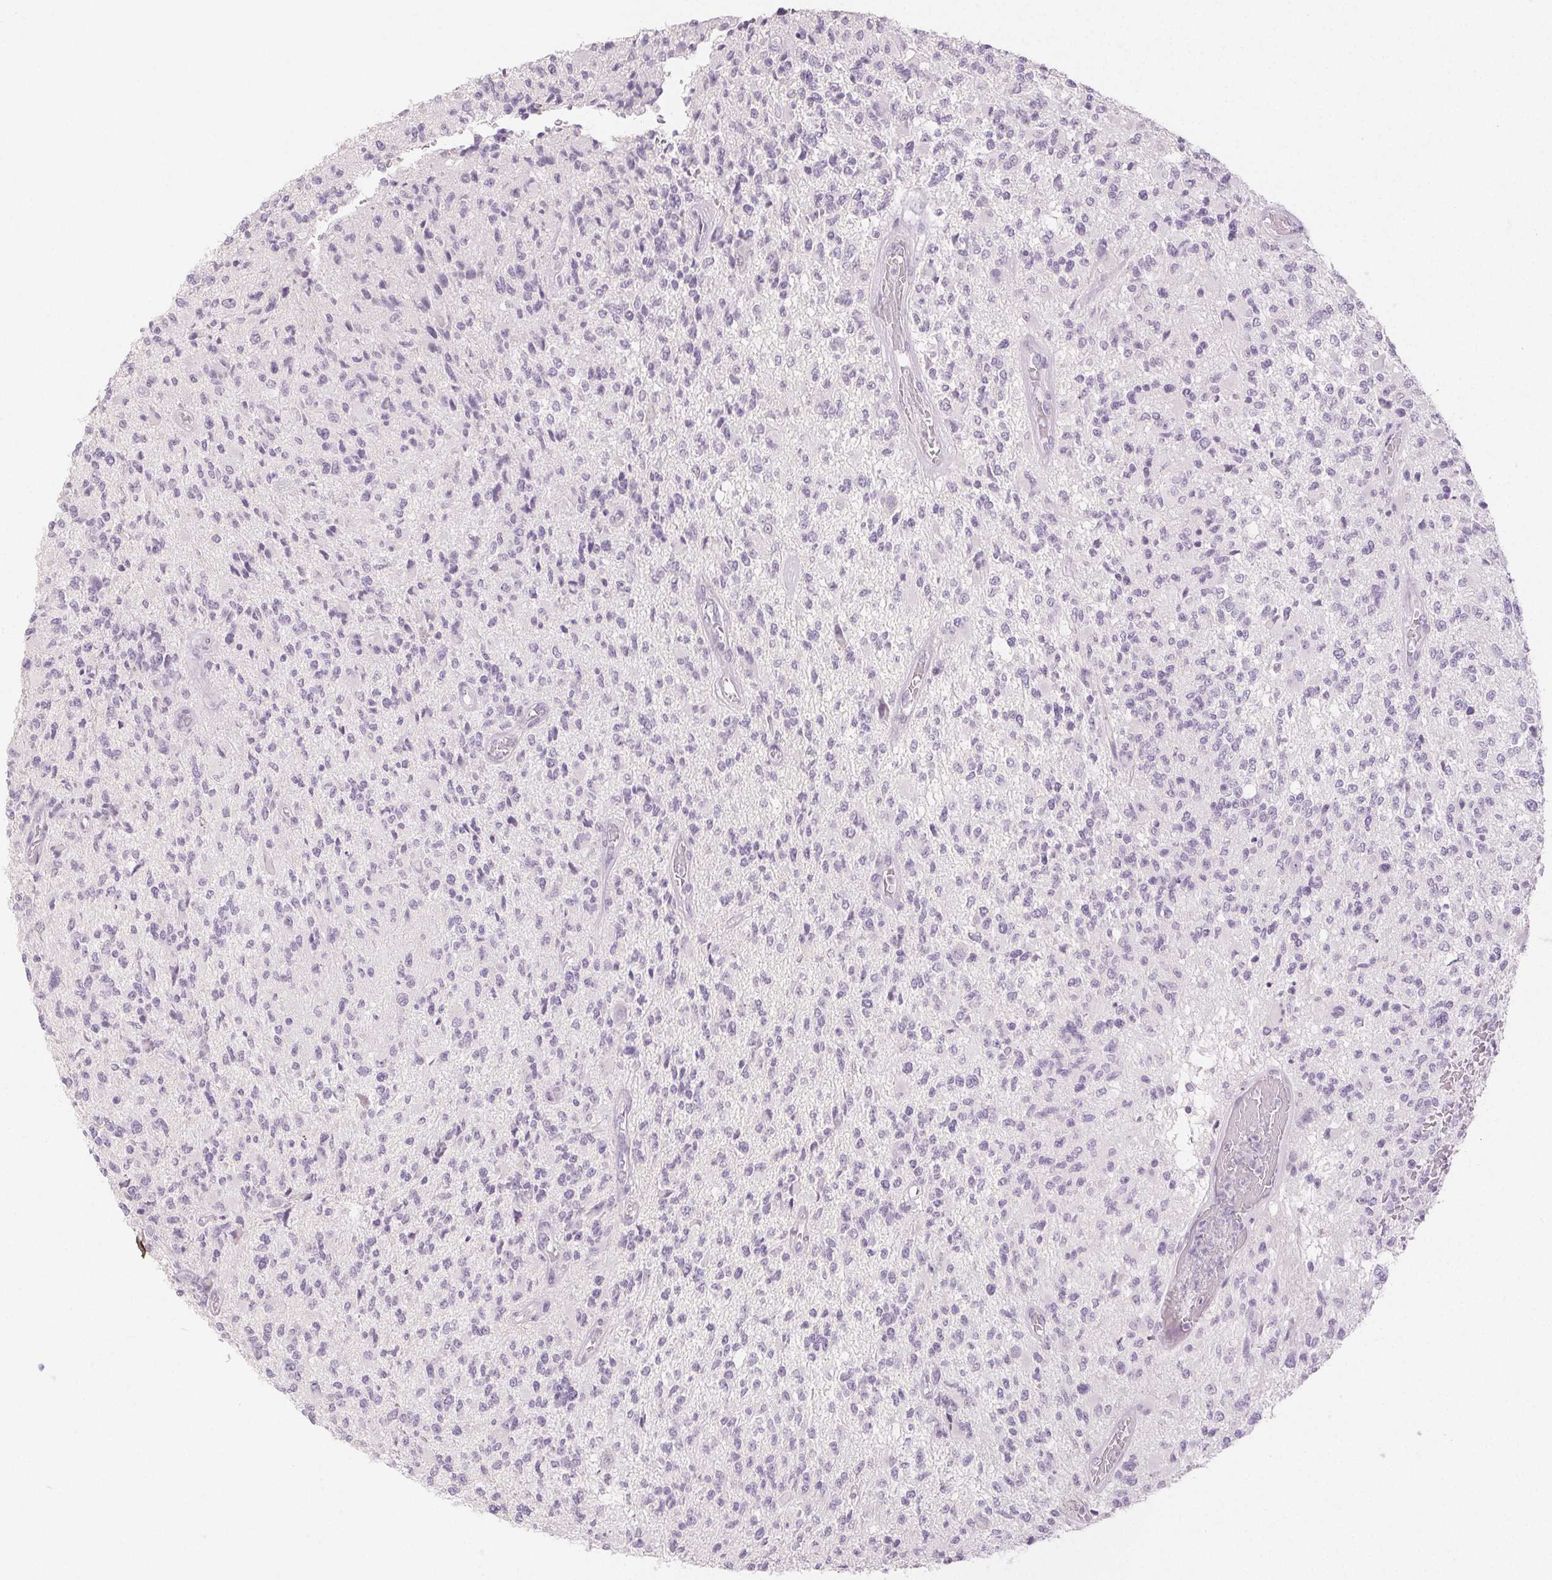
{"staining": {"intensity": "negative", "quantity": "none", "location": "none"}, "tissue": "glioma", "cell_type": "Tumor cells", "image_type": "cancer", "snomed": [{"axis": "morphology", "description": "Glioma, malignant, High grade"}, {"axis": "topography", "description": "Brain"}], "caption": "IHC of malignant high-grade glioma exhibits no expression in tumor cells.", "gene": "PI3", "patient": {"sex": "female", "age": 63}}